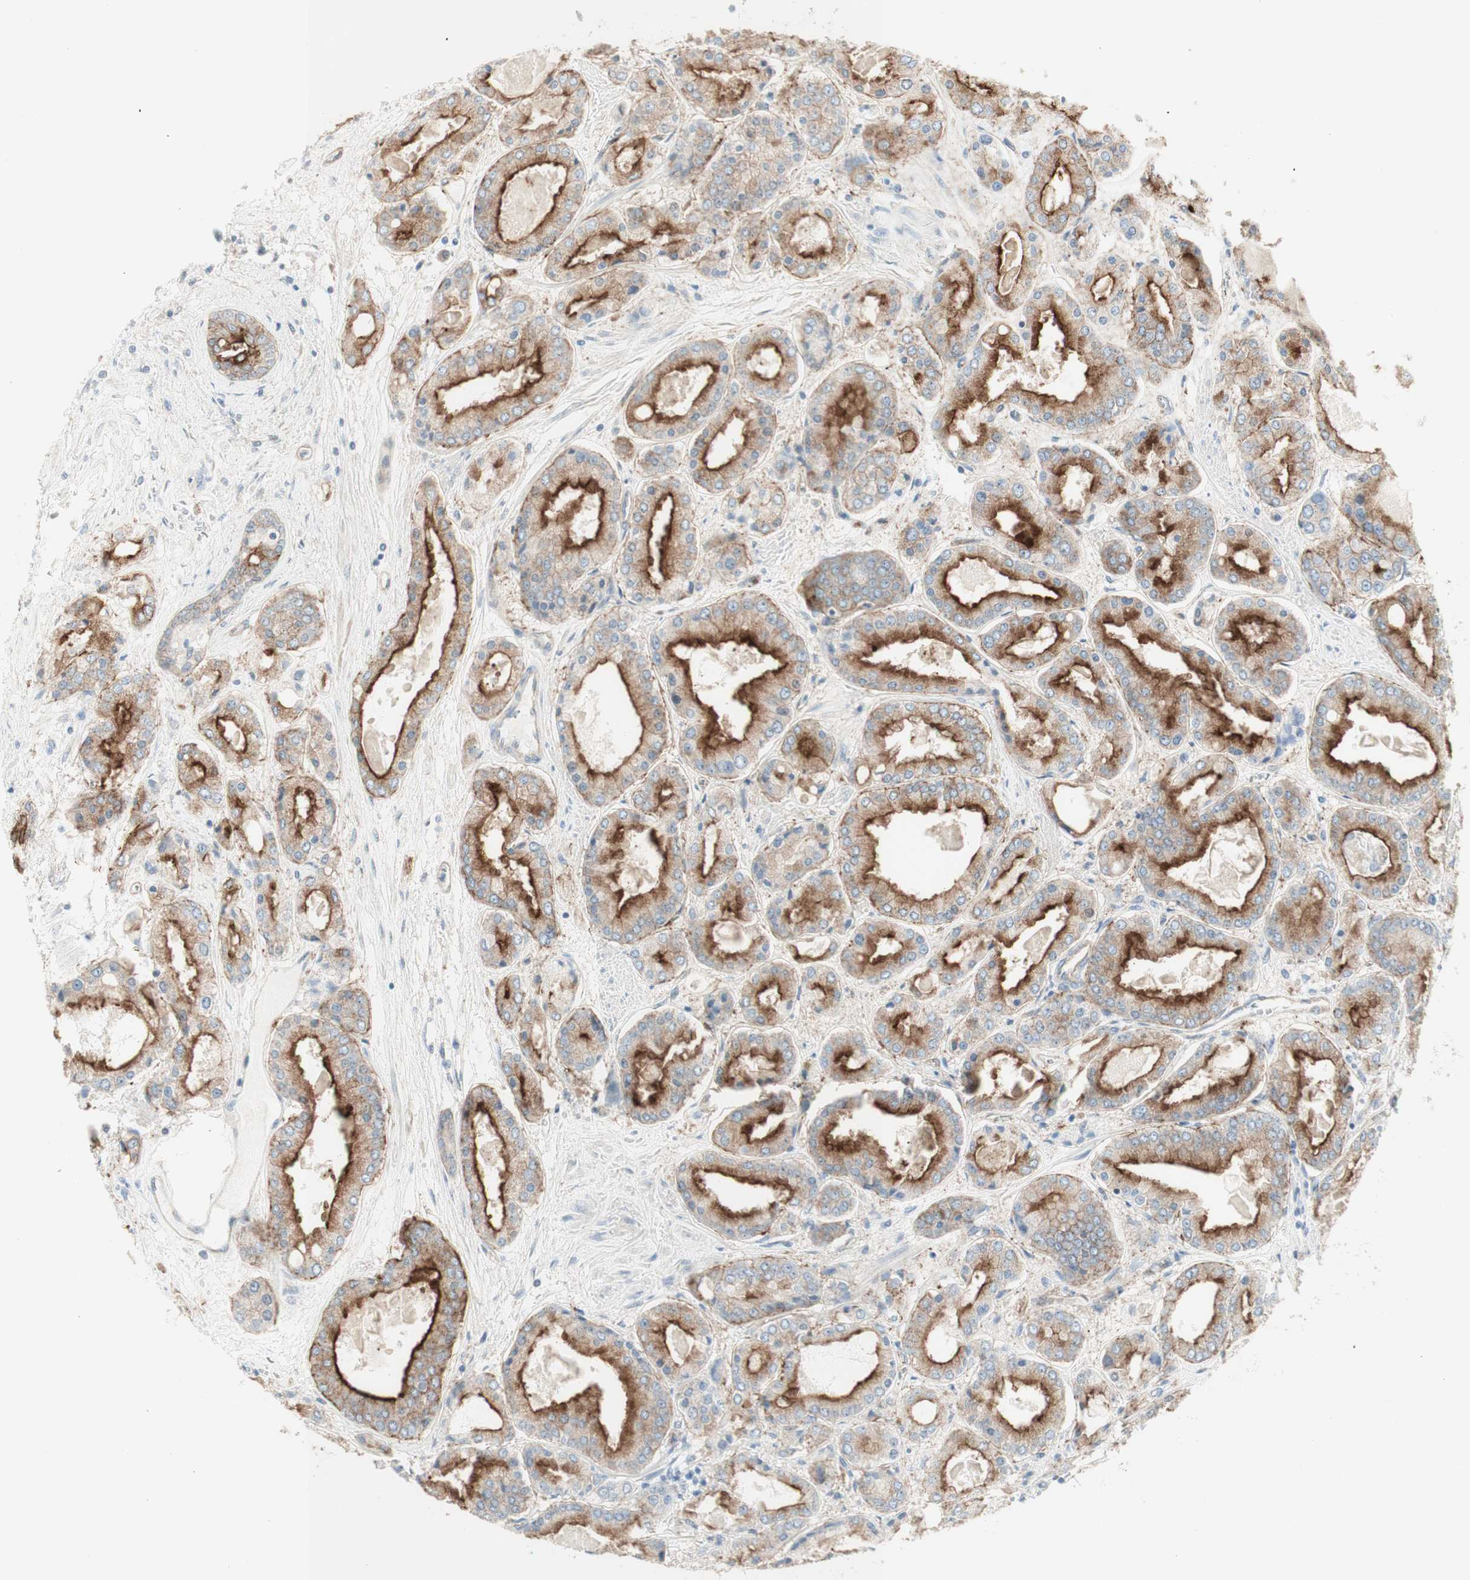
{"staining": {"intensity": "weak", "quantity": "25%-75%", "location": "cytoplasmic/membranous"}, "tissue": "prostate cancer", "cell_type": "Tumor cells", "image_type": "cancer", "snomed": [{"axis": "morphology", "description": "Adenocarcinoma, High grade"}, {"axis": "topography", "description": "Prostate"}], "caption": "Immunohistochemistry histopathology image of neoplastic tissue: prostate cancer (adenocarcinoma (high-grade)) stained using IHC reveals low levels of weak protein expression localized specifically in the cytoplasmic/membranous of tumor cells, appearing as a cytoplasmic/membranous brown color.", "gene": "MYO6", "patient": {"sex": "male", "age": 59}}